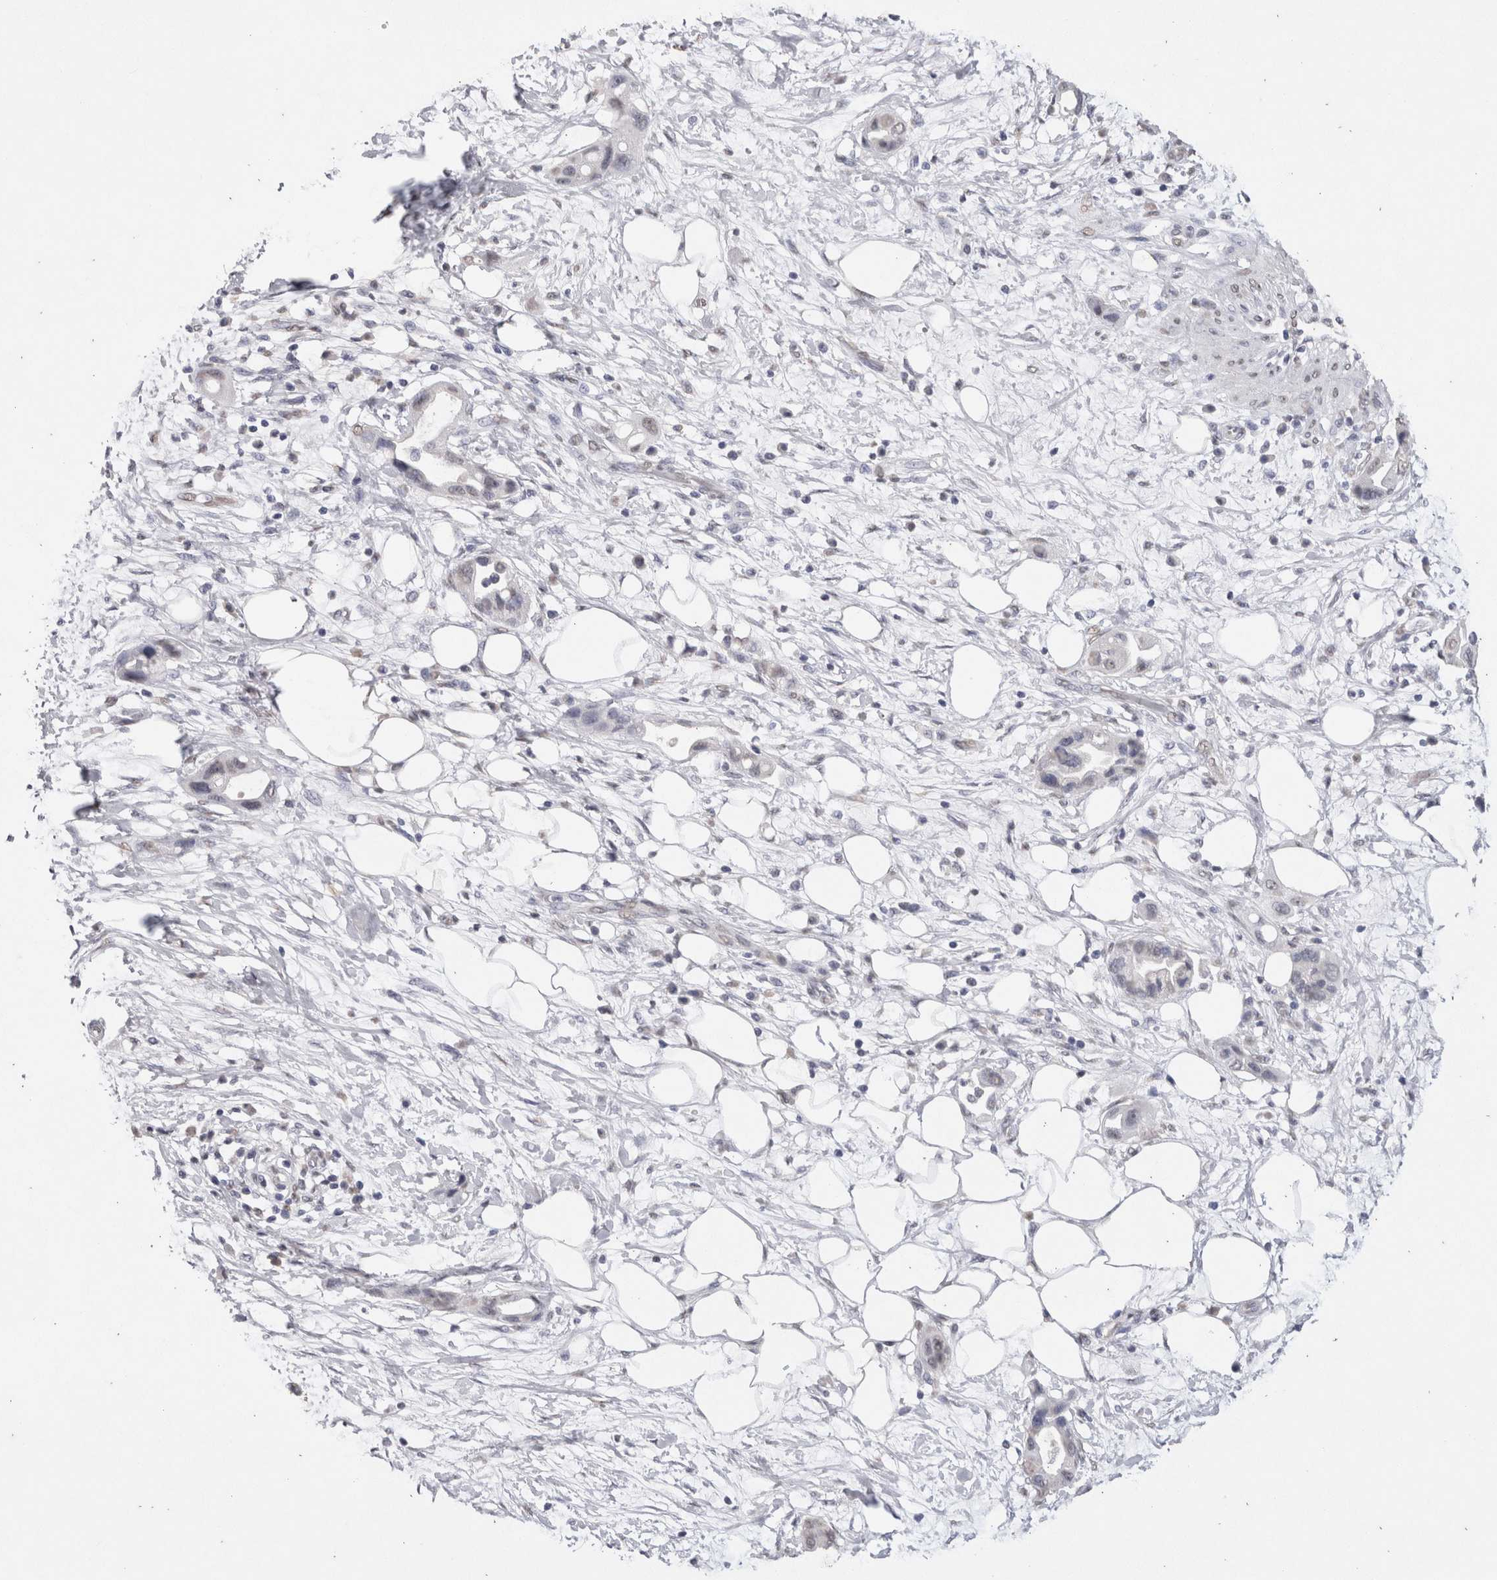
{"staining": {"intensity": "negative", "quantity": "none", "location": "none"}, "tissue": "pancreatic cancer", "cell_type": "Tumor cells", "image_type": "cancer", "snomed": [{"axis": "morphology", "description": "Adenocarcinoma, NOS"}, {"axis": "topography", "description": "Pancreas"}], "caption": "DAB immunohistochemical staining of human pancreatic adenocarcinoma exhibits no significant staining in tumor cells. (DAB (3,3'-diaminobenzidine) immunohistochemistry visualized using brightfield microscopy, high magnification).", "gene": "LGALS2", "patient": {"sex": "female", "age": 57}}